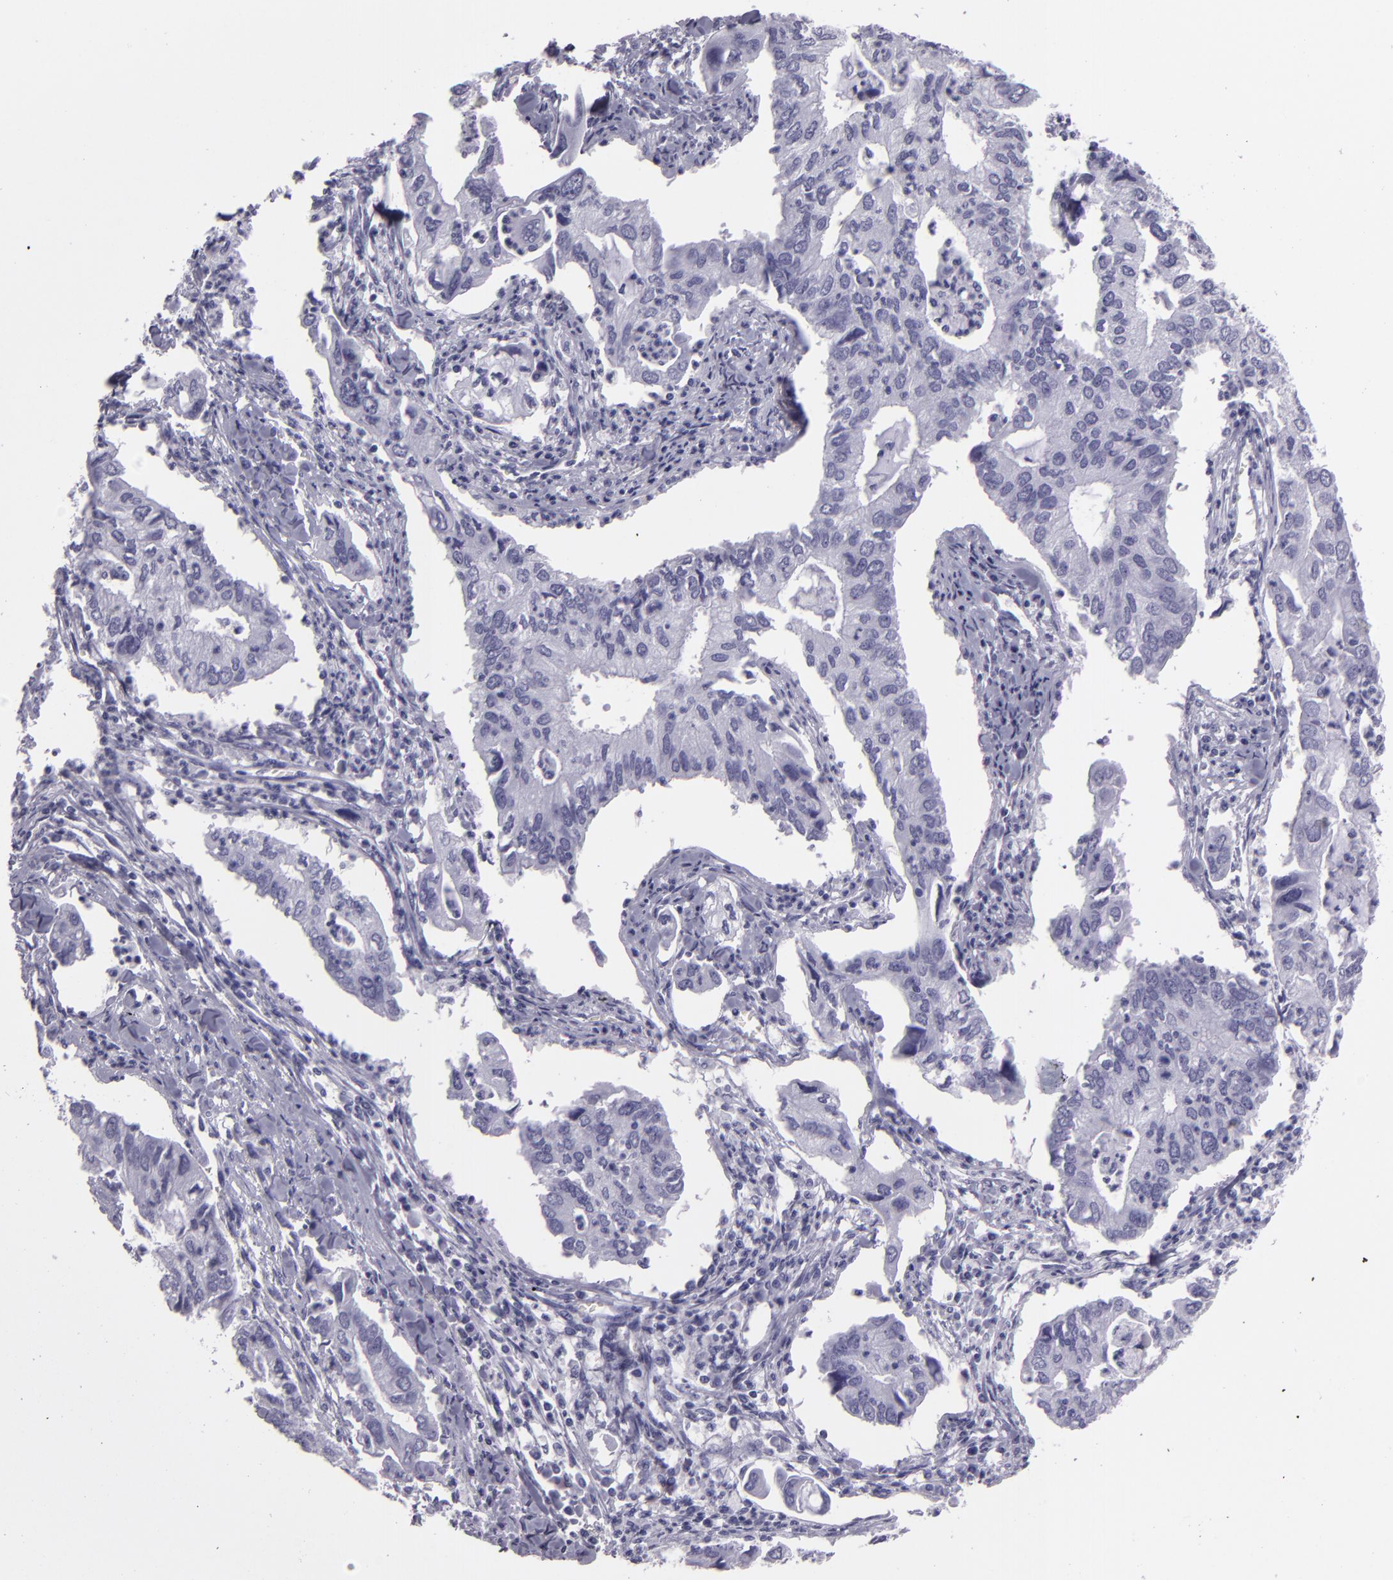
{"staining": {"intensity": "negative", "quantity": "none", "location": "none"}, "tissue": "lung cancer", "cell_type": "Tumor cells", "image_type": "cancer", "snomed": [{"axis": "morphology", "description": "Adenocarcinoma, NOS"}, {"axis": "topography", "description": "Lung"}], "caption": "High magnification brightfield microscopy of lung cancer (adenocarcinoma) stained with DAB (brown) and counterstained with hematoxylin (blue): tumor cells show no significant positivity. (Stains: DAB (3,3'-diaminobenzidine) IHC with hematoxylin counter stain, Microscopy: brightfield microscopy at high magnification).", "gene": "CR2", "patient": {"sex": "male", "age": 48}}